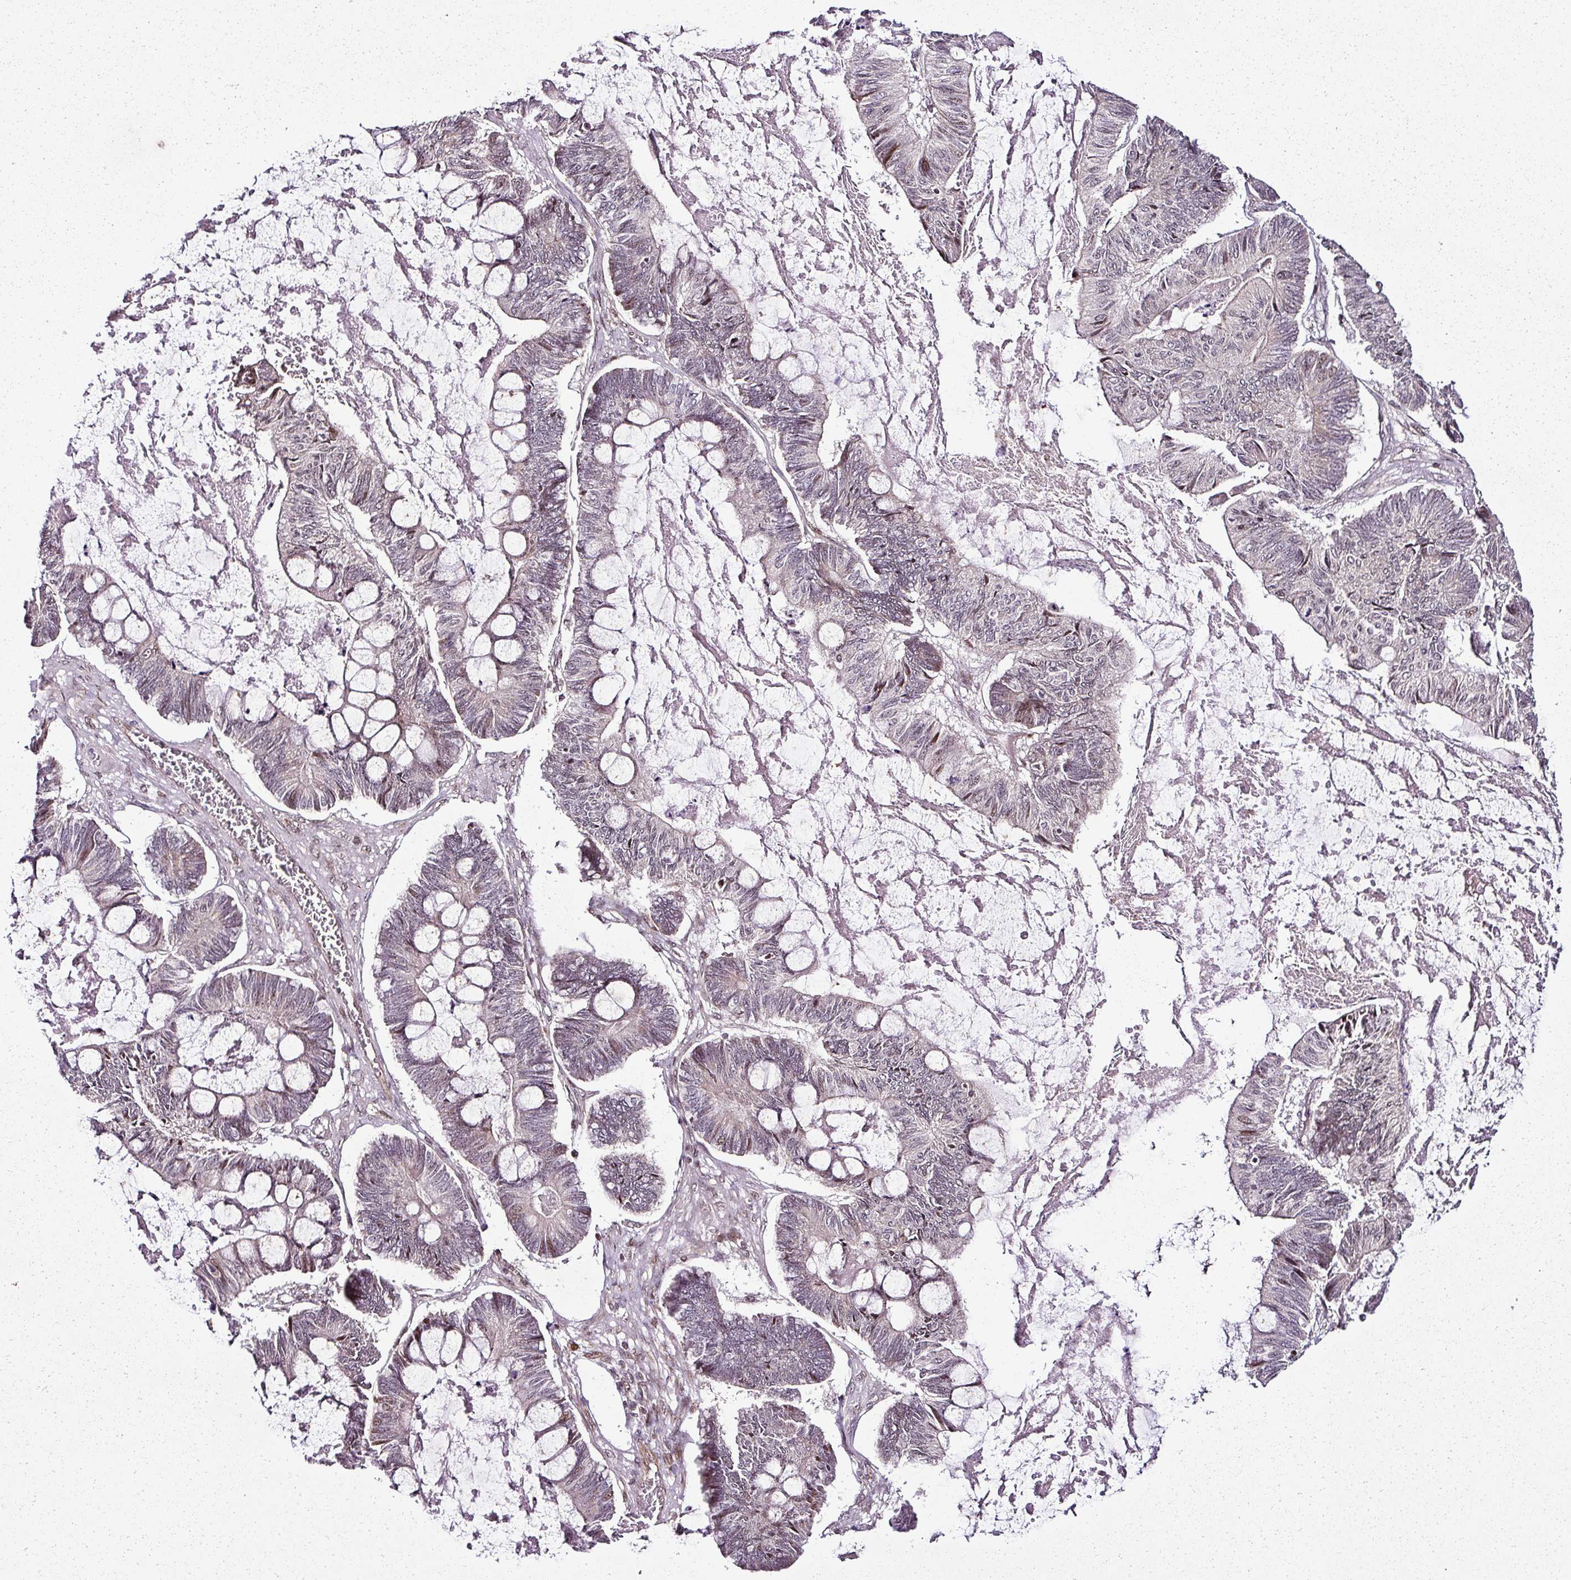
{"staining": {"intensity": "weak", "quantity": "<25%", "location": "nuclear"}, "tissue": "ovarian cancer", "cell_type": "Tumor cells", "image_type": "cancer", "snomed": [{"axis": "morphology", "description": "Cystadenocarcinoma, mucinous, NOS"}, {"axis": "topography", "description": "Ovary"}], "caption": "High power microscopy histopathology image of an immunohistochemistry (IHC) image of ovarian cancer (mucinous cystadenocarcinoma), revealing no significant staining in tumor cells.", "gene": "COPRS", "patient": {"sex": "female", "age": 61}}